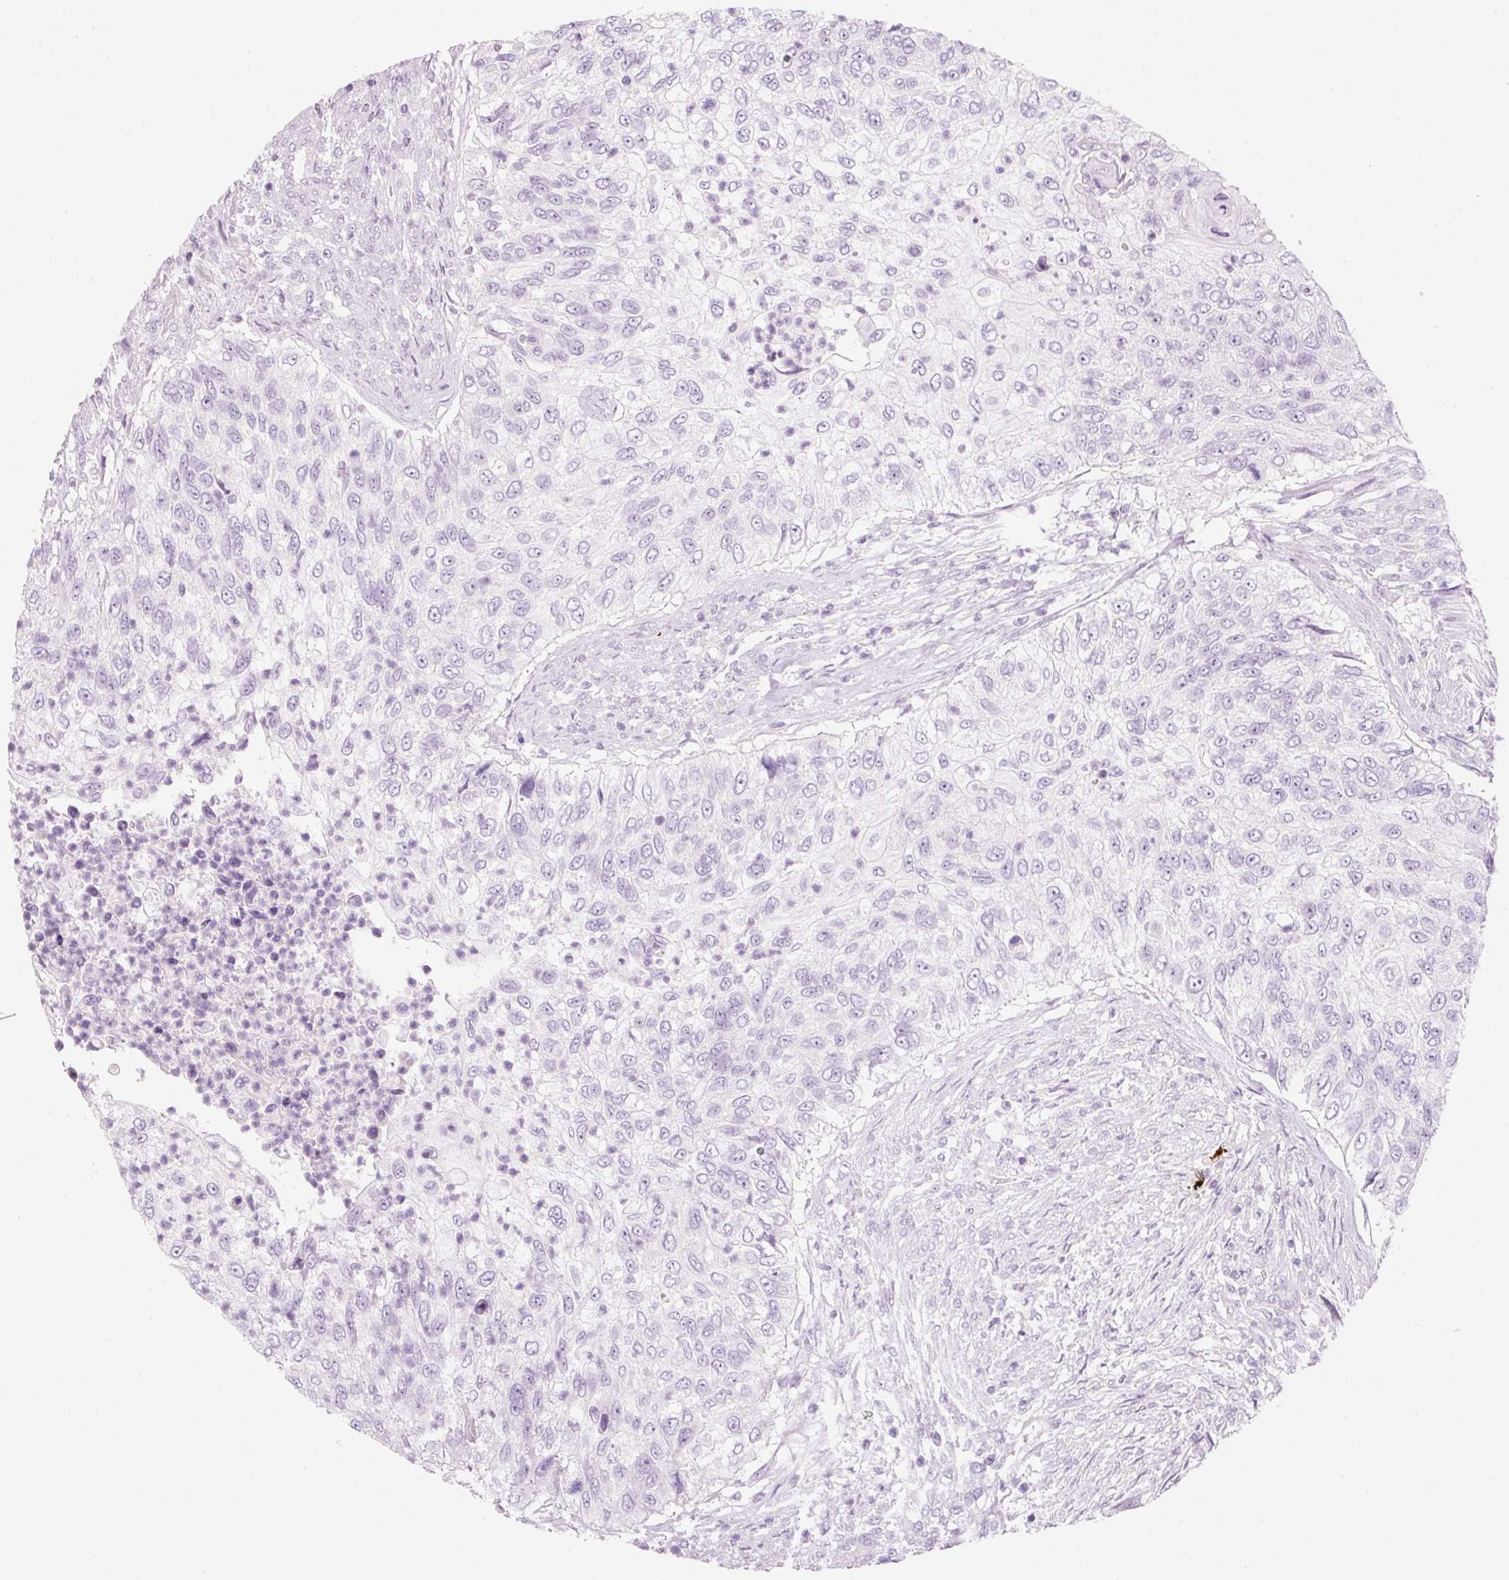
{"staining": {"intensity": "negative", "quantity": "none", "location": "none"}, "tissue": "urothelial cancer", "cell_type": "Tumor cells", "image_type": "cancer", "snomed": [{"axis": "morphology", "description": "Urothelial carcinoma, High grade"}, {"axis": "topography", "description": "Urinary bladder"}], "caption": "The histopathology image reveals no significant positivity in tumor cells of urothelial carcinoma (high-grade). The staining is performed using DAB brown chromogen with nuclei counter-stained in using hematoxylin.", "gene": "CMA1", "patient": {"sex": "female", "age": 60}}